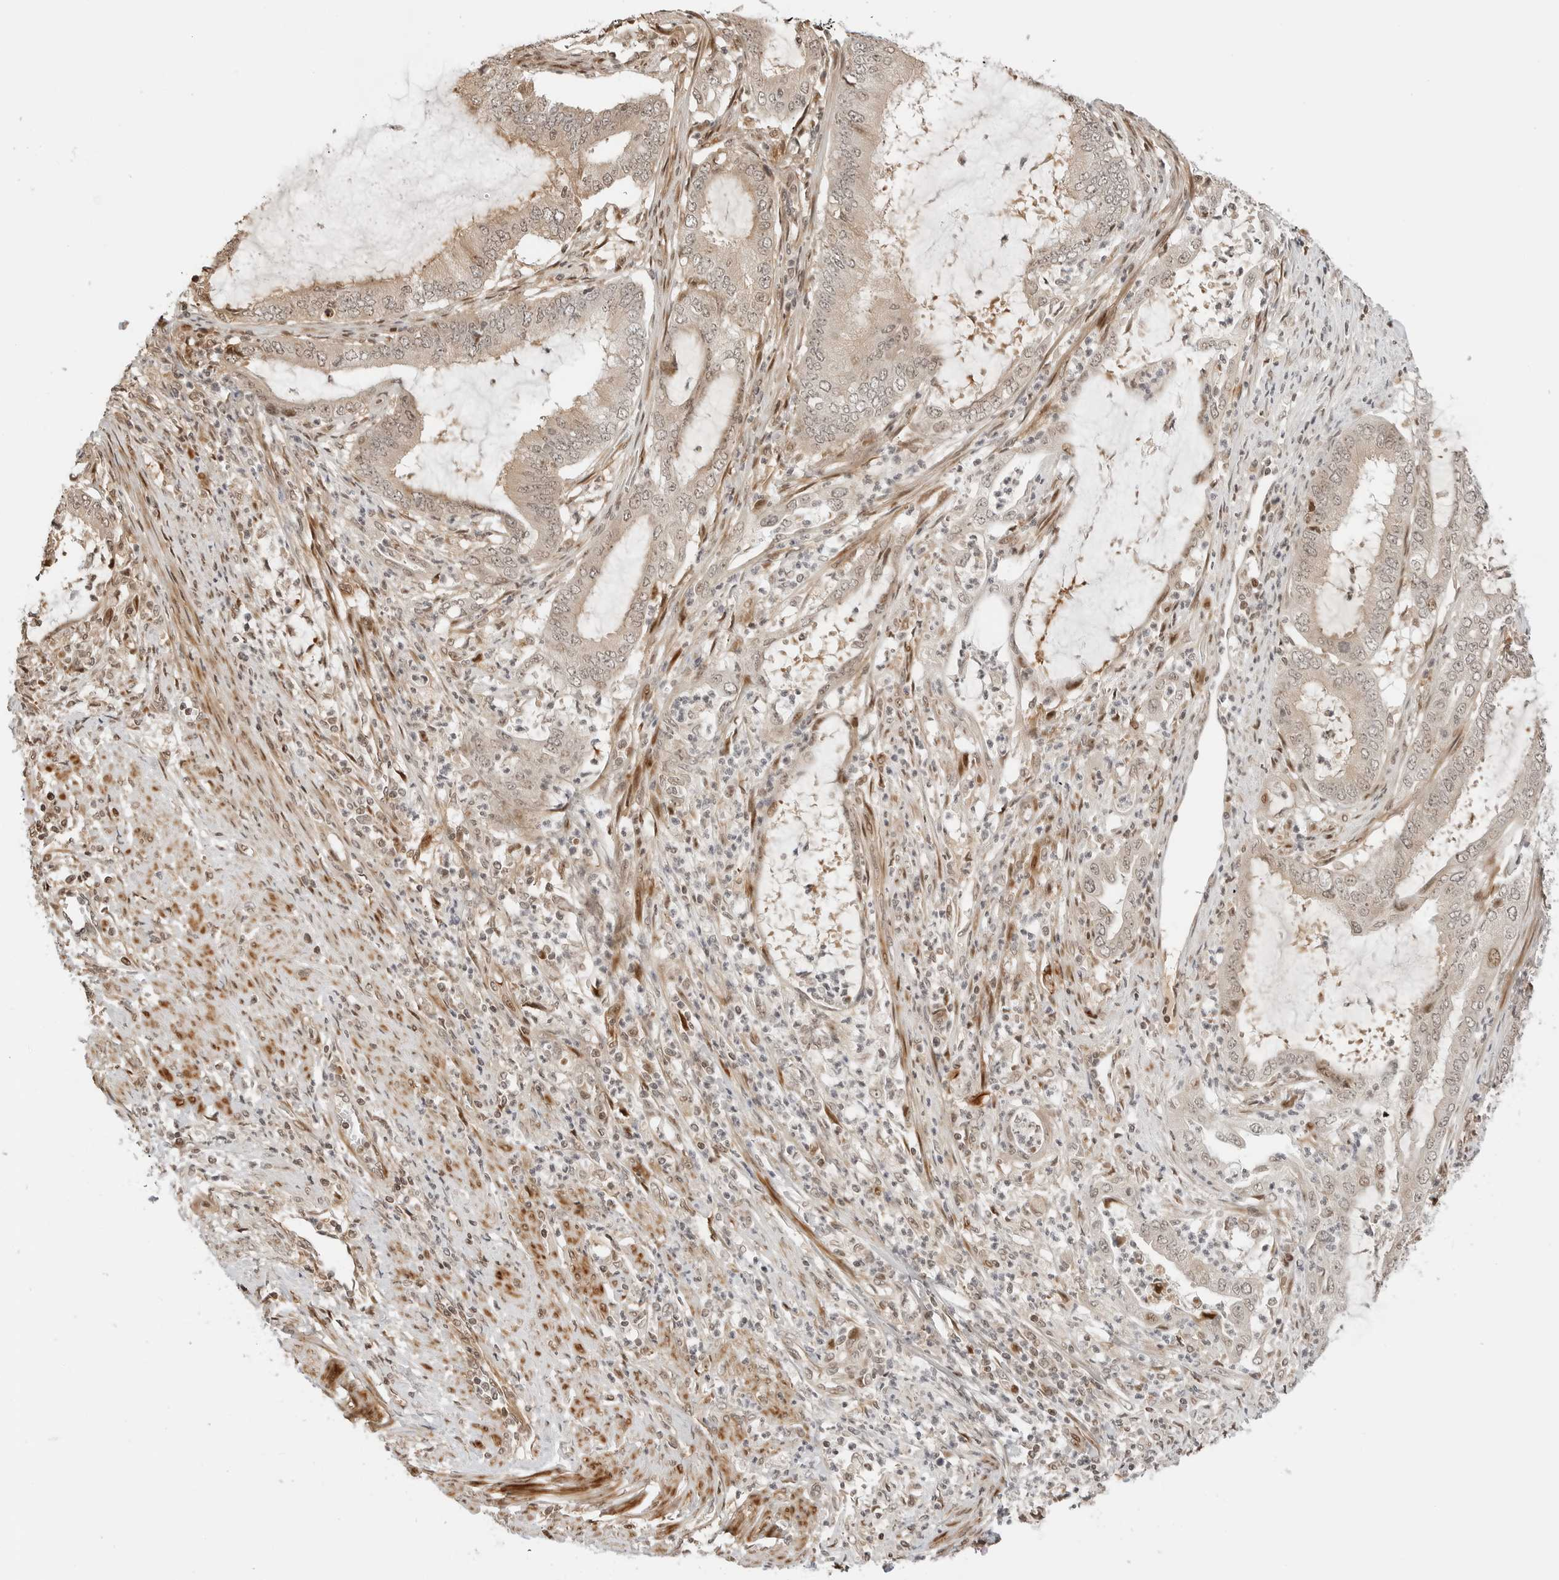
{"staining": {"intensity": "weak", "quantity": "25%-75%", "location": "cytoplasmic/membranous,nuclear"}, "tissue": "endometrial cancer", "cell_type": "Tumor cells", "image_type": "cancer", "snomed": [{"axis": "morphology", "description": "Adenocarcinoma, NOS"}, {"axis": "topography", "description": "Endometrium"}], "caption": "Protein expression analysis of human endometrial cancer (adenocarcinoma) reveals weak cytoplasmic/membranous and nuclear staining in about 25%-75% of tumor cells.", "gene": "GEM", "patient": {"sex": "female", "age": 51}}